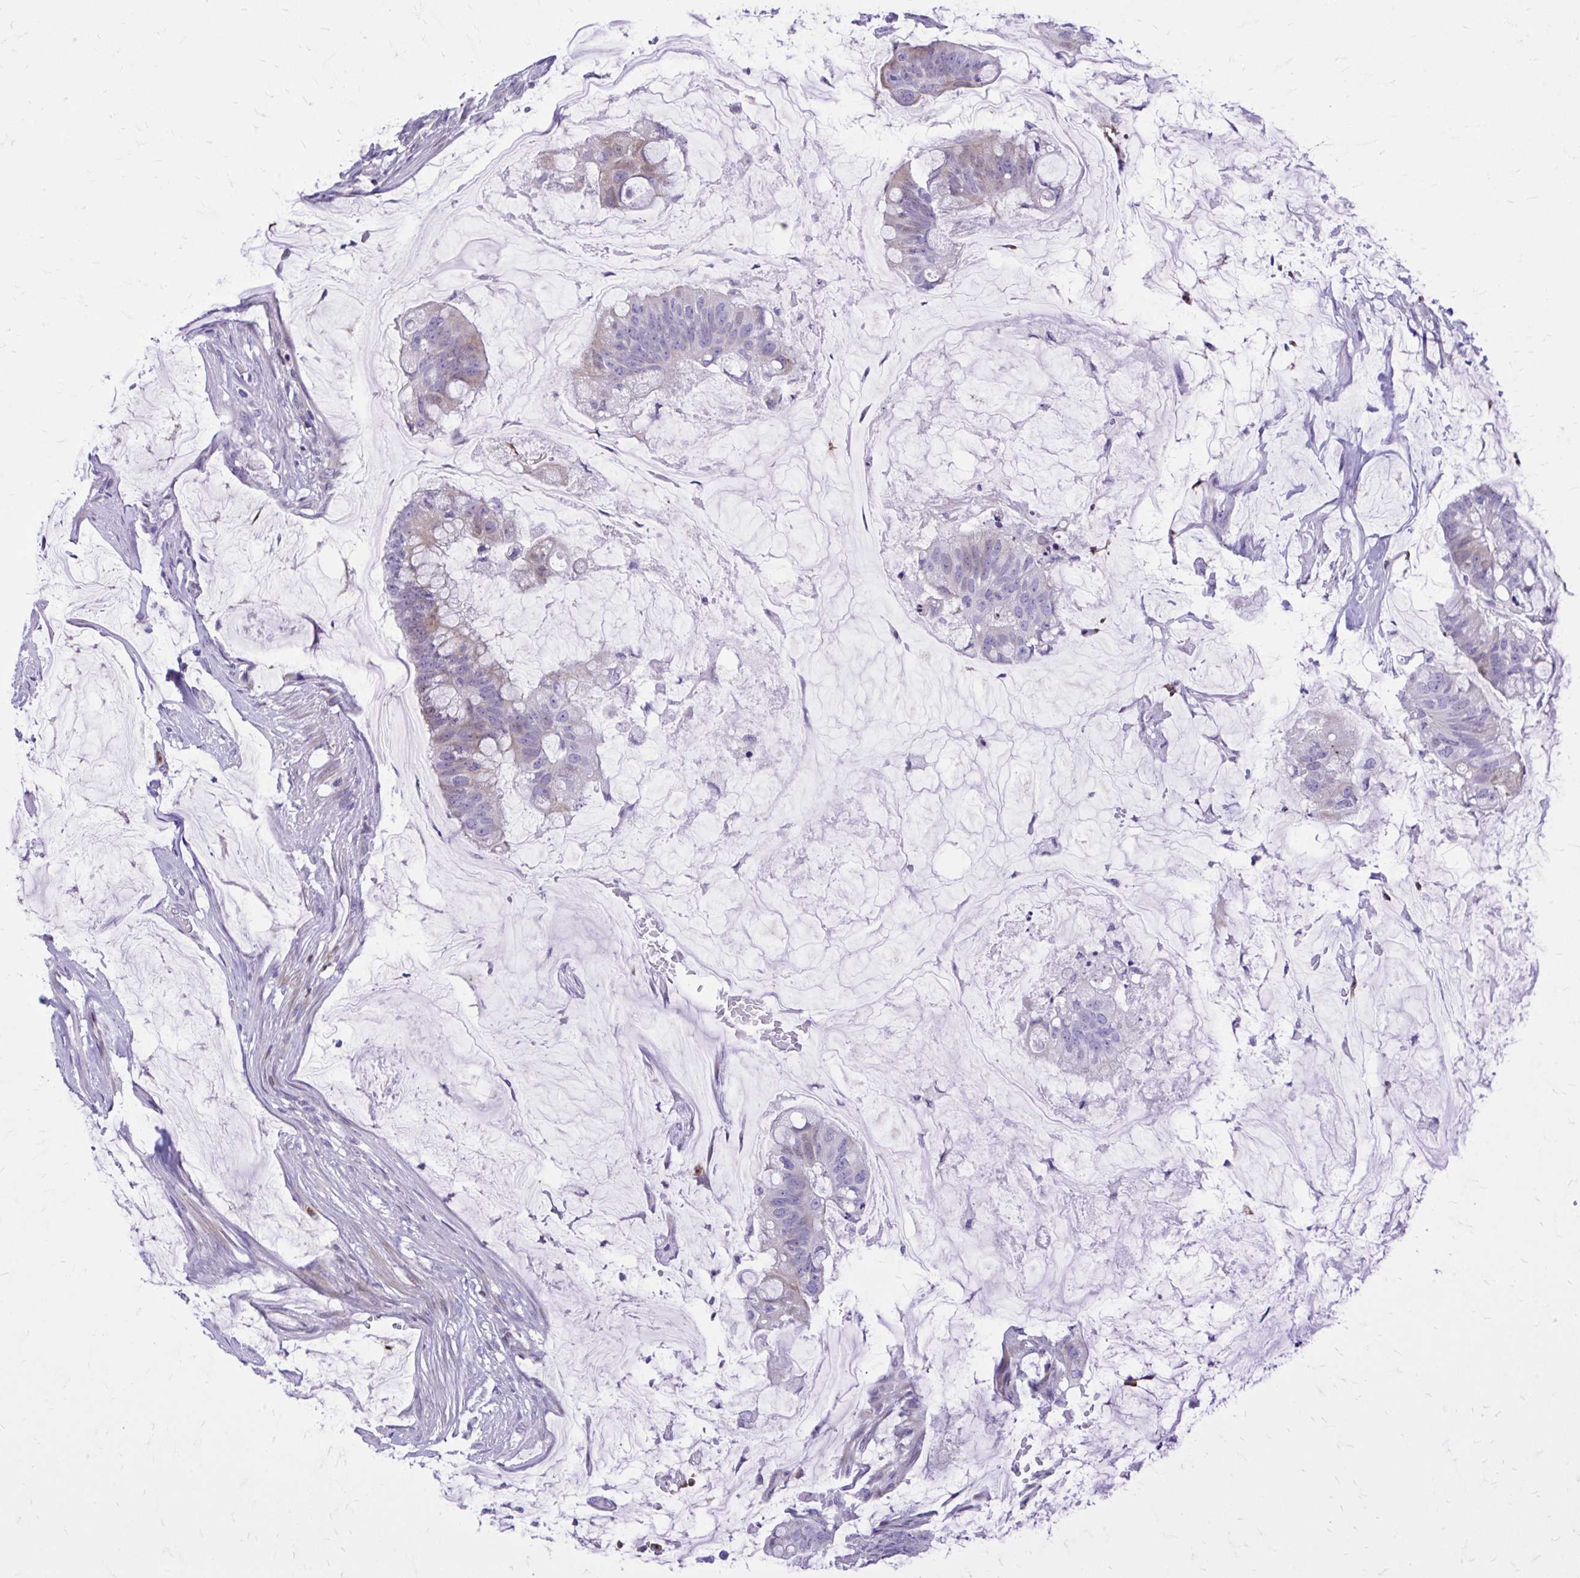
{"staining": {"intensity": "negative", "quantity": "none", "location": "none"}, "tissue": "colorectal cancer", "cell_type": "Tumor cells", "image_type": "cancer", "snomed": [{"axis": "morphology", "description": "Adenocarcinoma, NOS"}, {"axis": "topography", "description": "Colon"}], "caption": "Immunohistochemistry (IHC) of colorectal cancer displays no positivity in tumor cells.", "gene": "ADAMTSL1", "patient": {"sex": "male", "age": 62}}